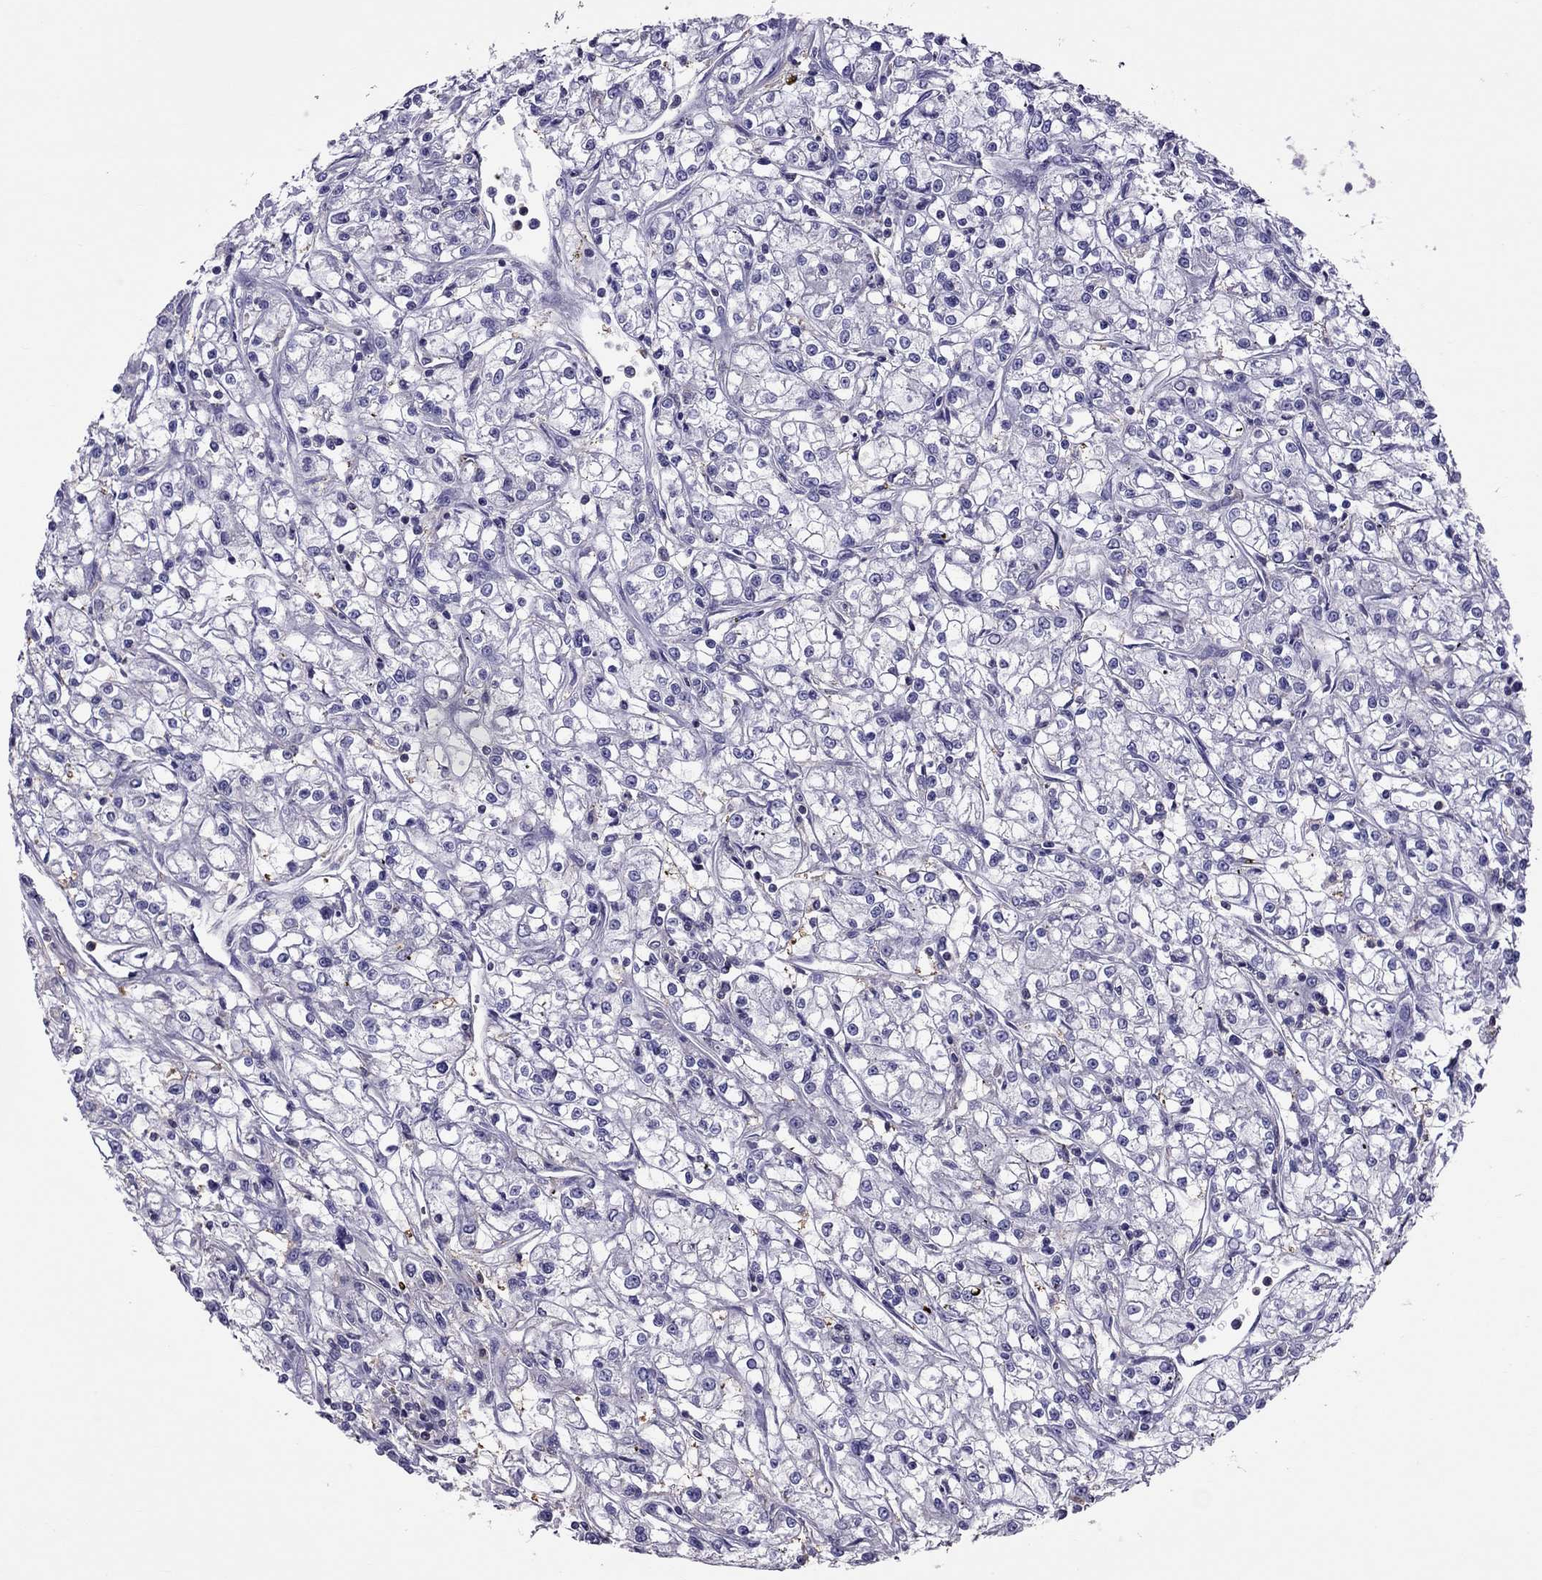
{"staining": {"intensity": "negative", "quantity": "none", "location": "none"}, "tissue": "renal cancer", "cell_type": "Tumor cells", "image_type": "cancer", "snomed": [{"axis": "morphology", "description": "Adenocarcinoma, NOS"}, {"axis": "topography", "description": "Kidney"}], "caption": "Tumor cells are negative for protein expression in human adenocarcinoma (renal).", "gene": "TEX22", "patient": {"sex": "female", "age": 59}}